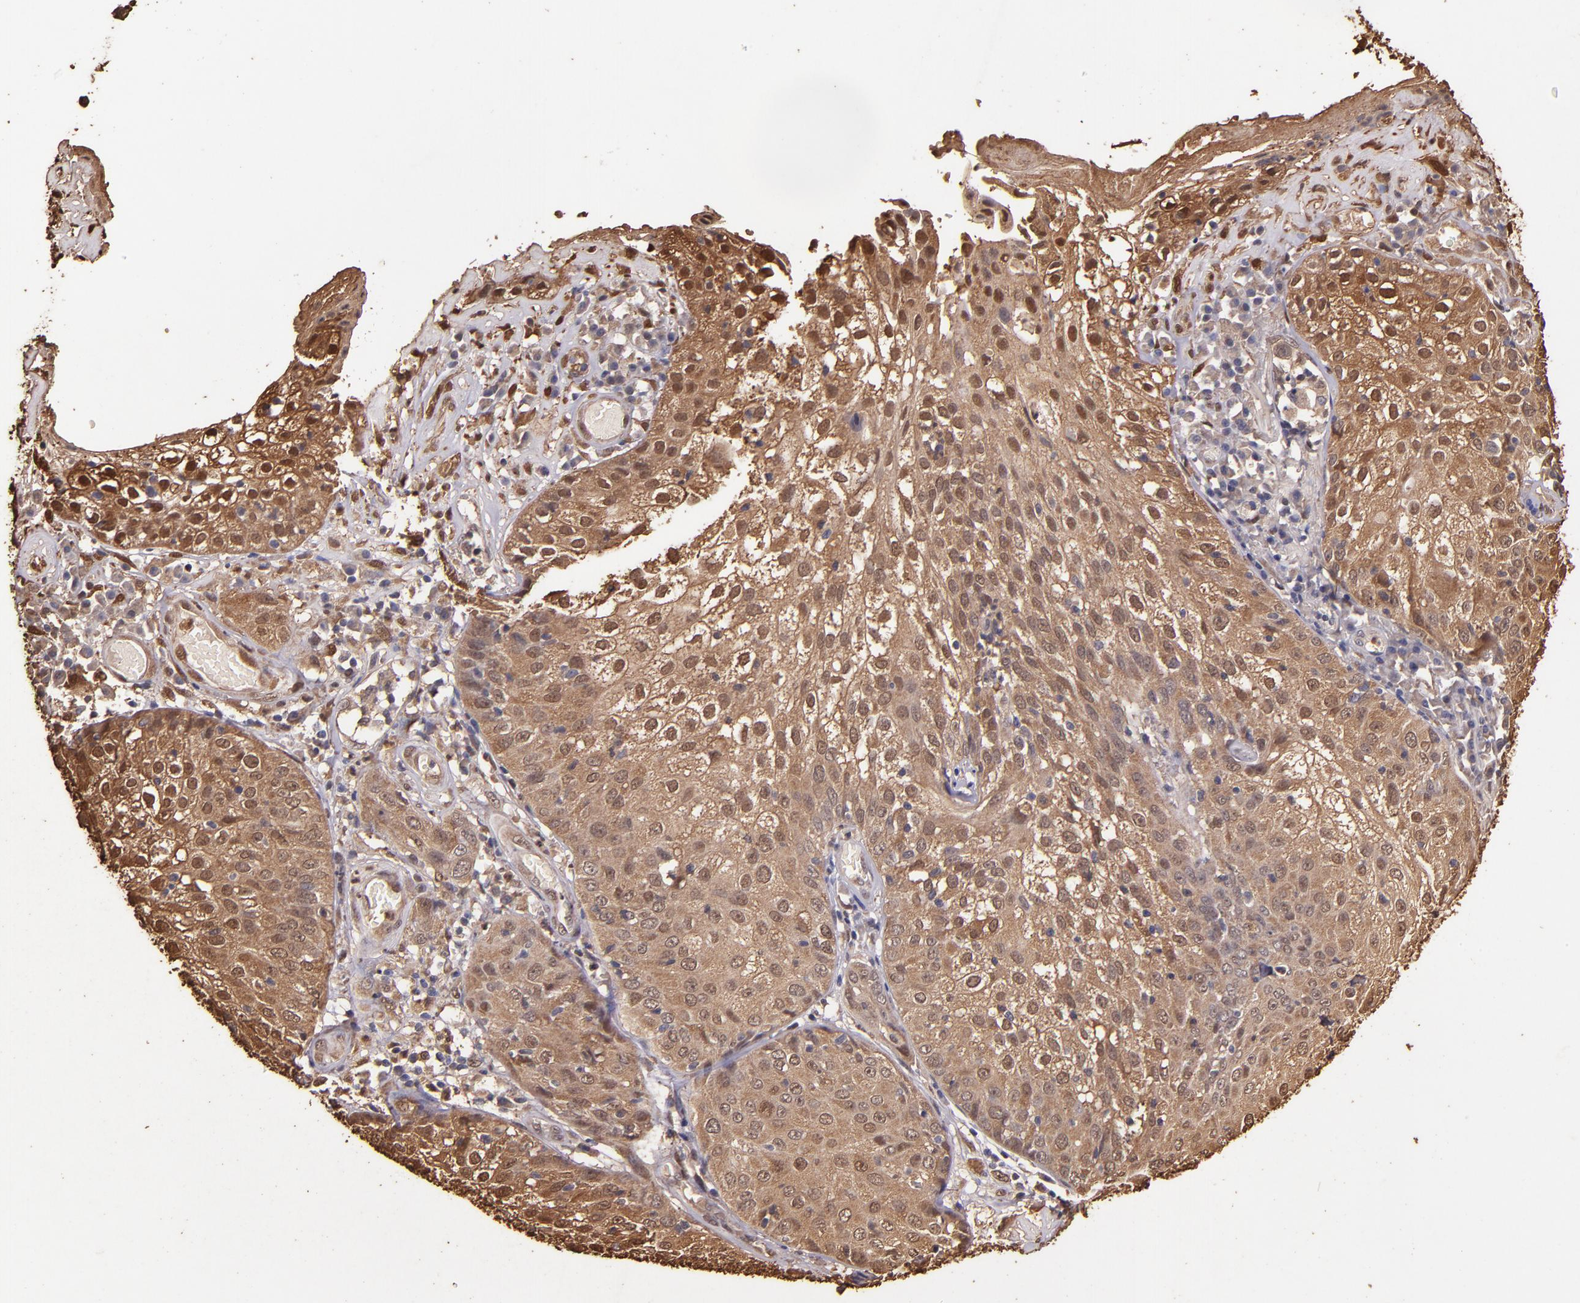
{"staining": {"intensity": "moderate", "quantity": ">75%", "location": "cytoplasmic/membranous,nuclear"}, "tissue": "skin cancer", "cell_type": "Tumor cells", "image_type": "cancer", "snomed": [{"axis": "morphology", "description": "Squamous cell carcinoma, NOS"}, {"axis": "topography", "description": "Skin"}], "caption": "Immunohistochemistry (IHC) of human skin cancer (squamous cell carcinoma) shows medium levels of moderate cytoplasmic/membranous and nuclear staining in about >75% of tumor cells.", "gene": "S100A6", "patient": {"sex": "male", "age": 65}}